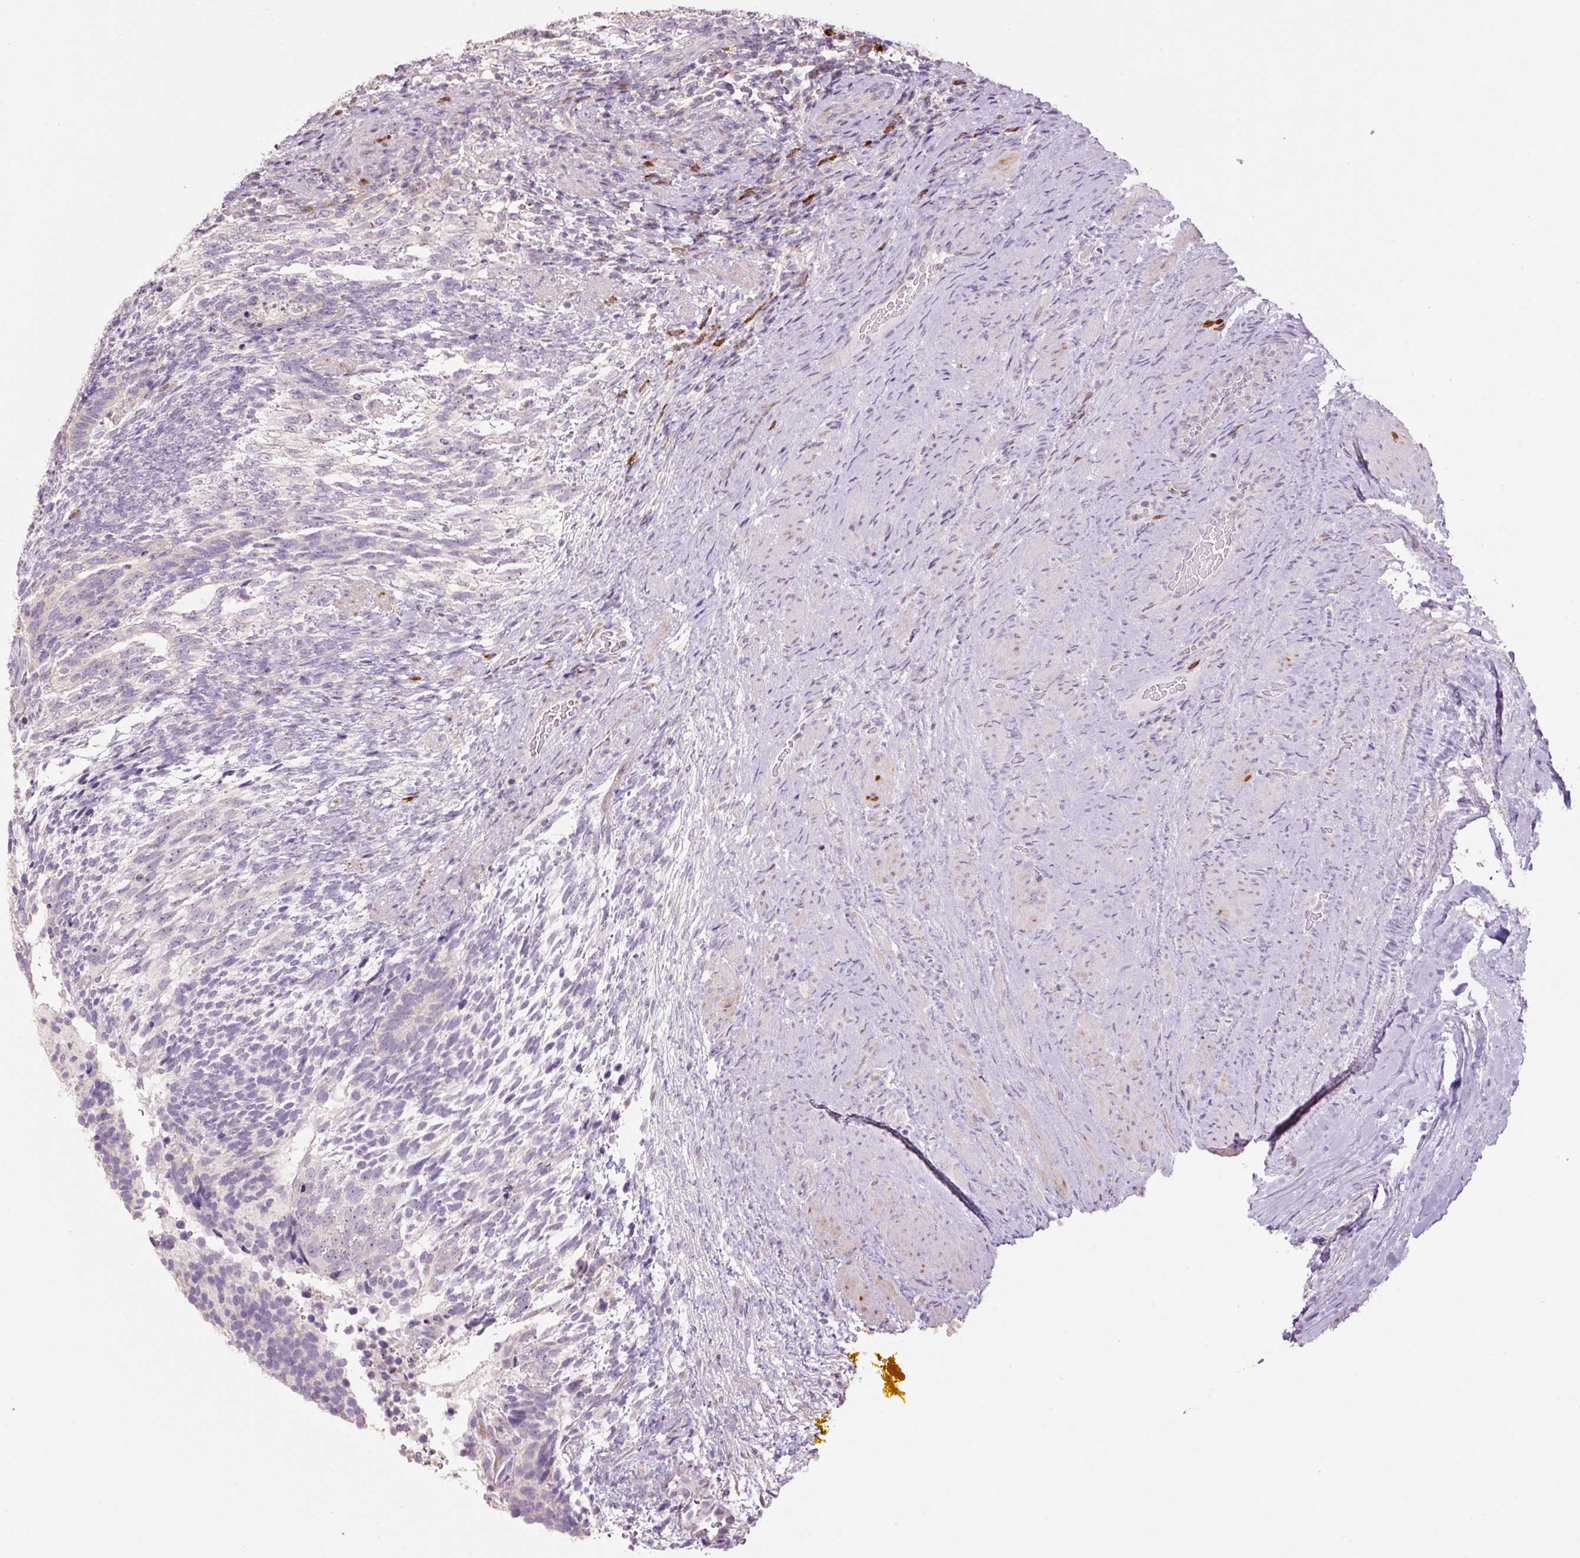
{"staining": {"intensity": "negative", "quantity": "none", "location": "none"}, "tissue": "testis cancer", "cell_type": "Tumor cells", "image_type": "cancer", "snomed": [{"axis": "morphology", "description": "Carcinoma, Embryonal, NOS"}, {"axis": "topography", "description": "Testis"}], "caption": "High power microscopy image of an immunohistochemistry (IHC) photomicrograph of testis embryonal carcinoma, revealing no significant expression in tumor cells. (DAB (3,3'-diaminobenzidine) immunohistochemistry (IHC) visualized using brightfield microscopy, high magnification).", "gene": "HAX1", "patient": {"sex": "male", "age": 23}}